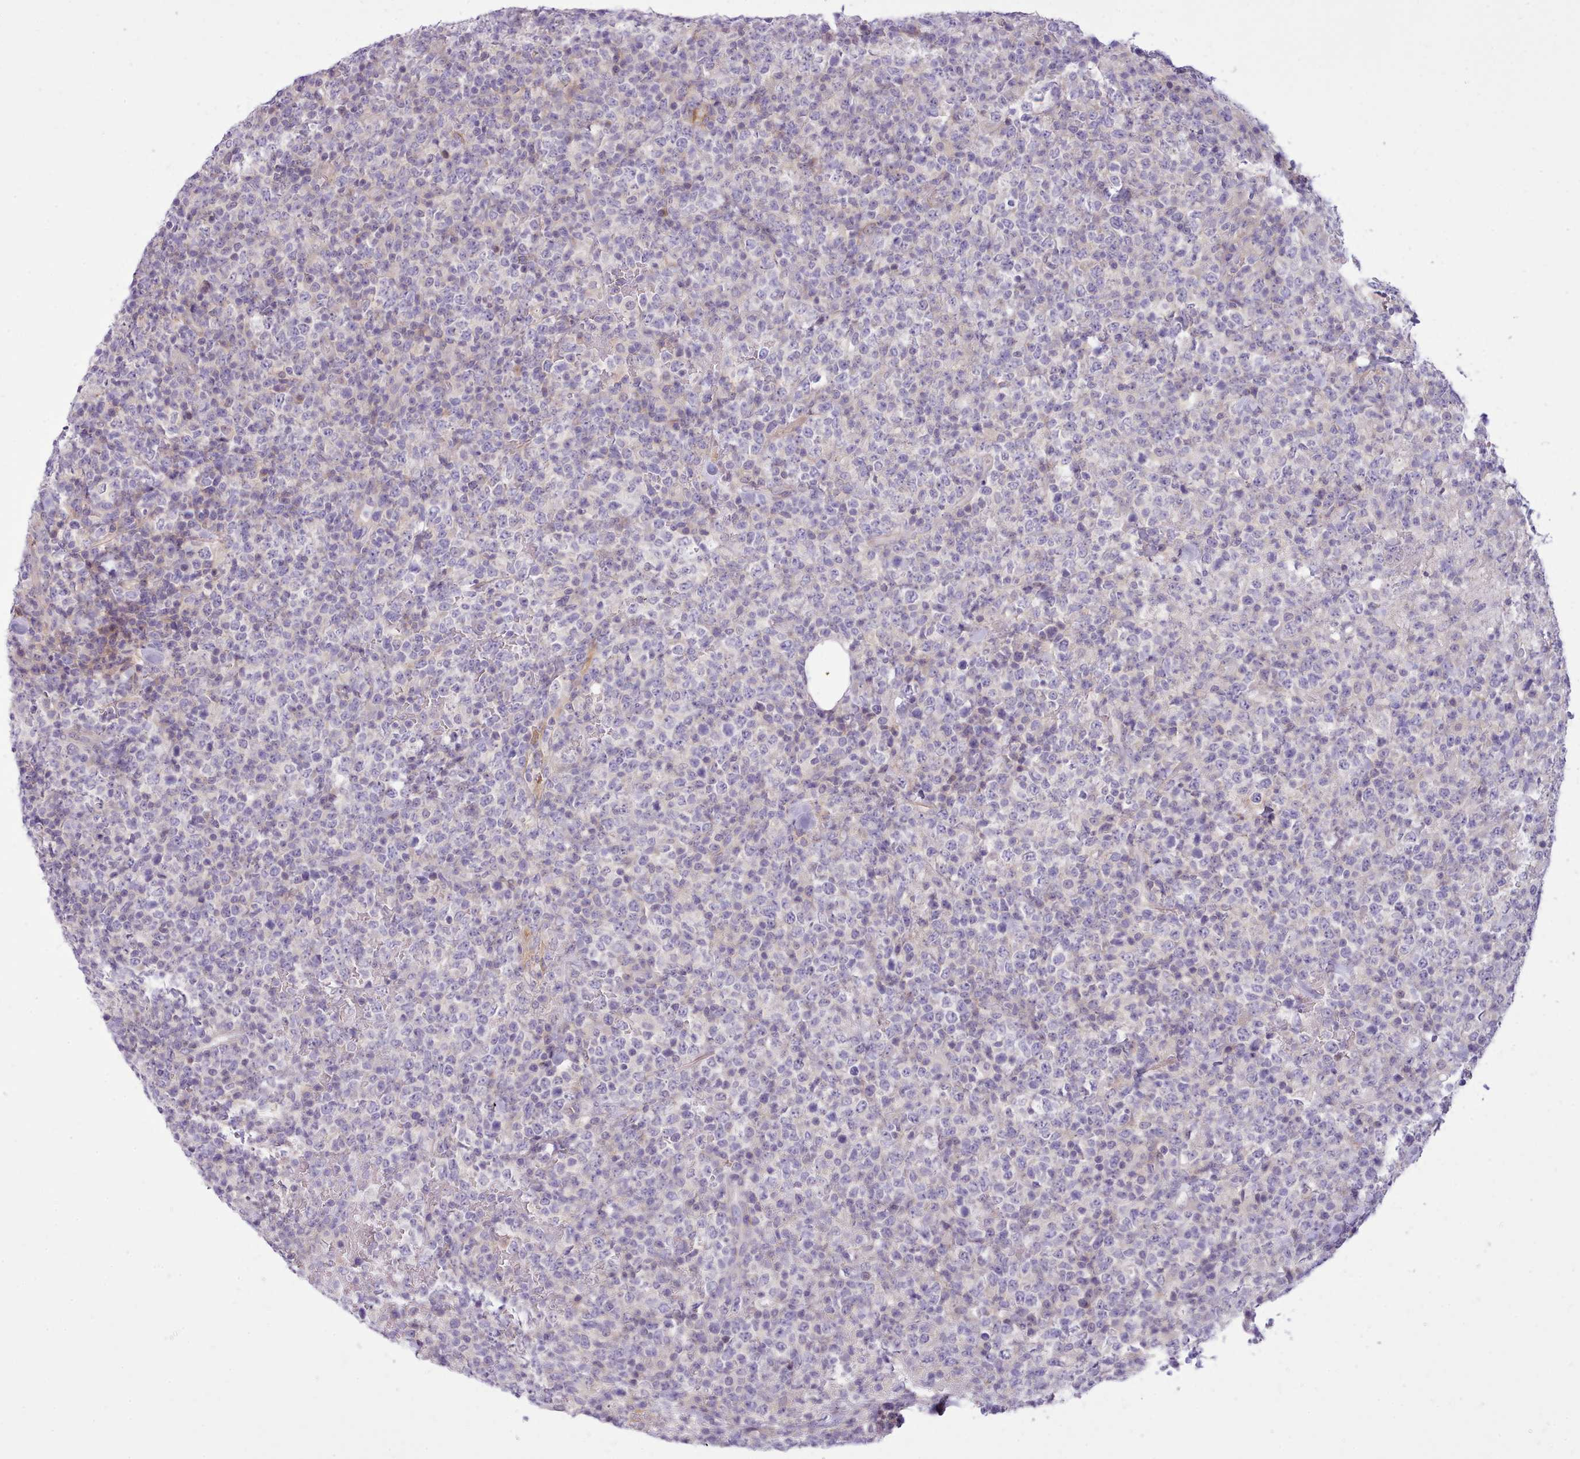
{"staining": {"intensity": "negative", "quantity": "none", "location": "none"}, "tissue": "lymphoma", "cell_type": "Tumor cells", "image_type": "cancer", "snomed": [{"axis": "morphology", "description": "Malignant lymphoma, non-Hodgkin's type, High grade"}, {"axis": "topography", "description": "Colon"}], "caption": "Immunohistochemistry (IHC) of human high-grade malignant lymphoma, non-Hodgkin's type shows no staining in tumor cells. Nuclei are stained in blue.", "gene": "CYP2A13", "patient": {"sex": "female", "age": 53}}